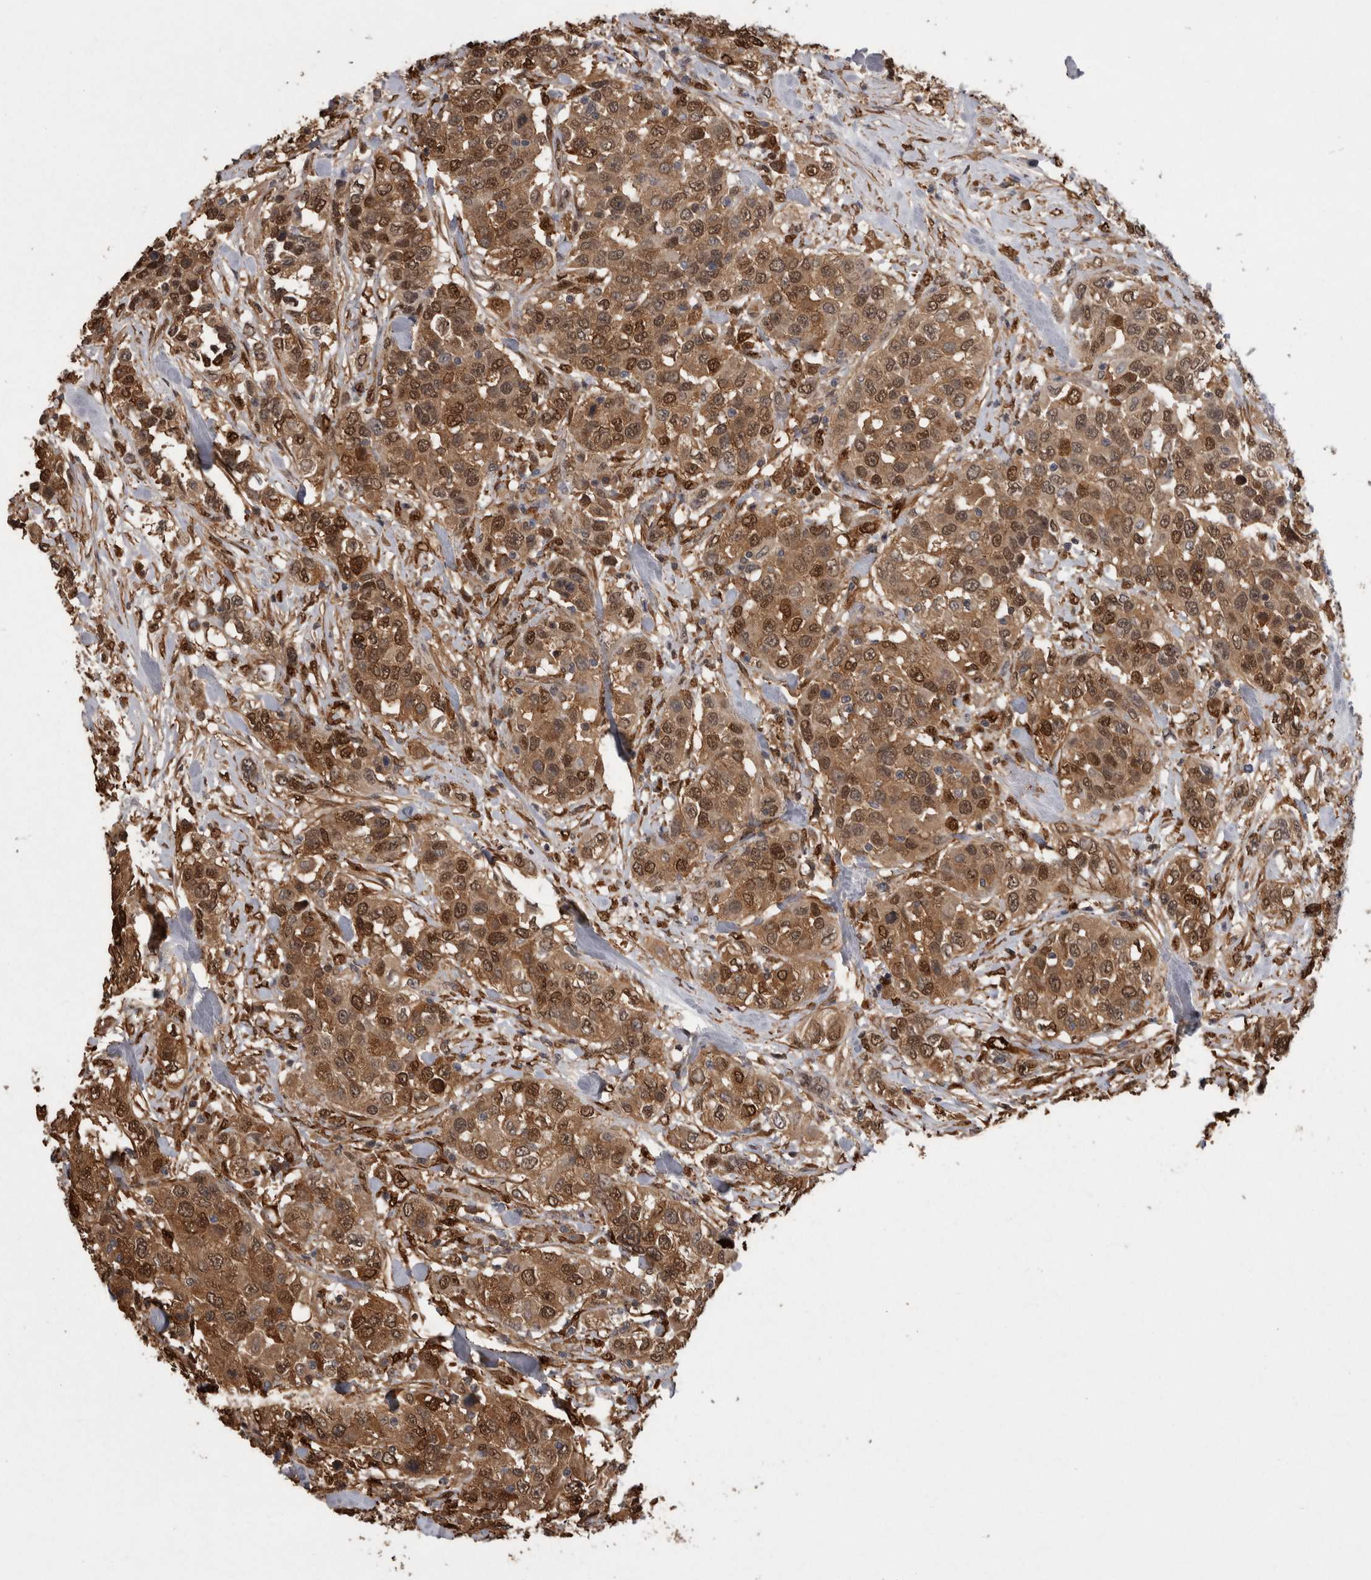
{"staining": {"intensity": "strong", "quantity": ">75%", "location": "cytoplasmic/membranous,nuclear"}, "tissue": "urothelial cancer", "cell_type": "Tumor cells", "image_type": "cancer", "snomed": [{"axis": "morphology", "description": "Urothelial carcinoma, High grade"}, {"axis": "topography", "description": "Urinary bladder"}], "caption": "Immunohistochemical staining of human urothelial carcinoma (high-grade) exhibits high levels of strong cytoplasmic/membranous and nuclear protein staining in approximately >75% of tumor cells.", "gene": "LXN", "patient": {"sex": "female", "age": 80}}